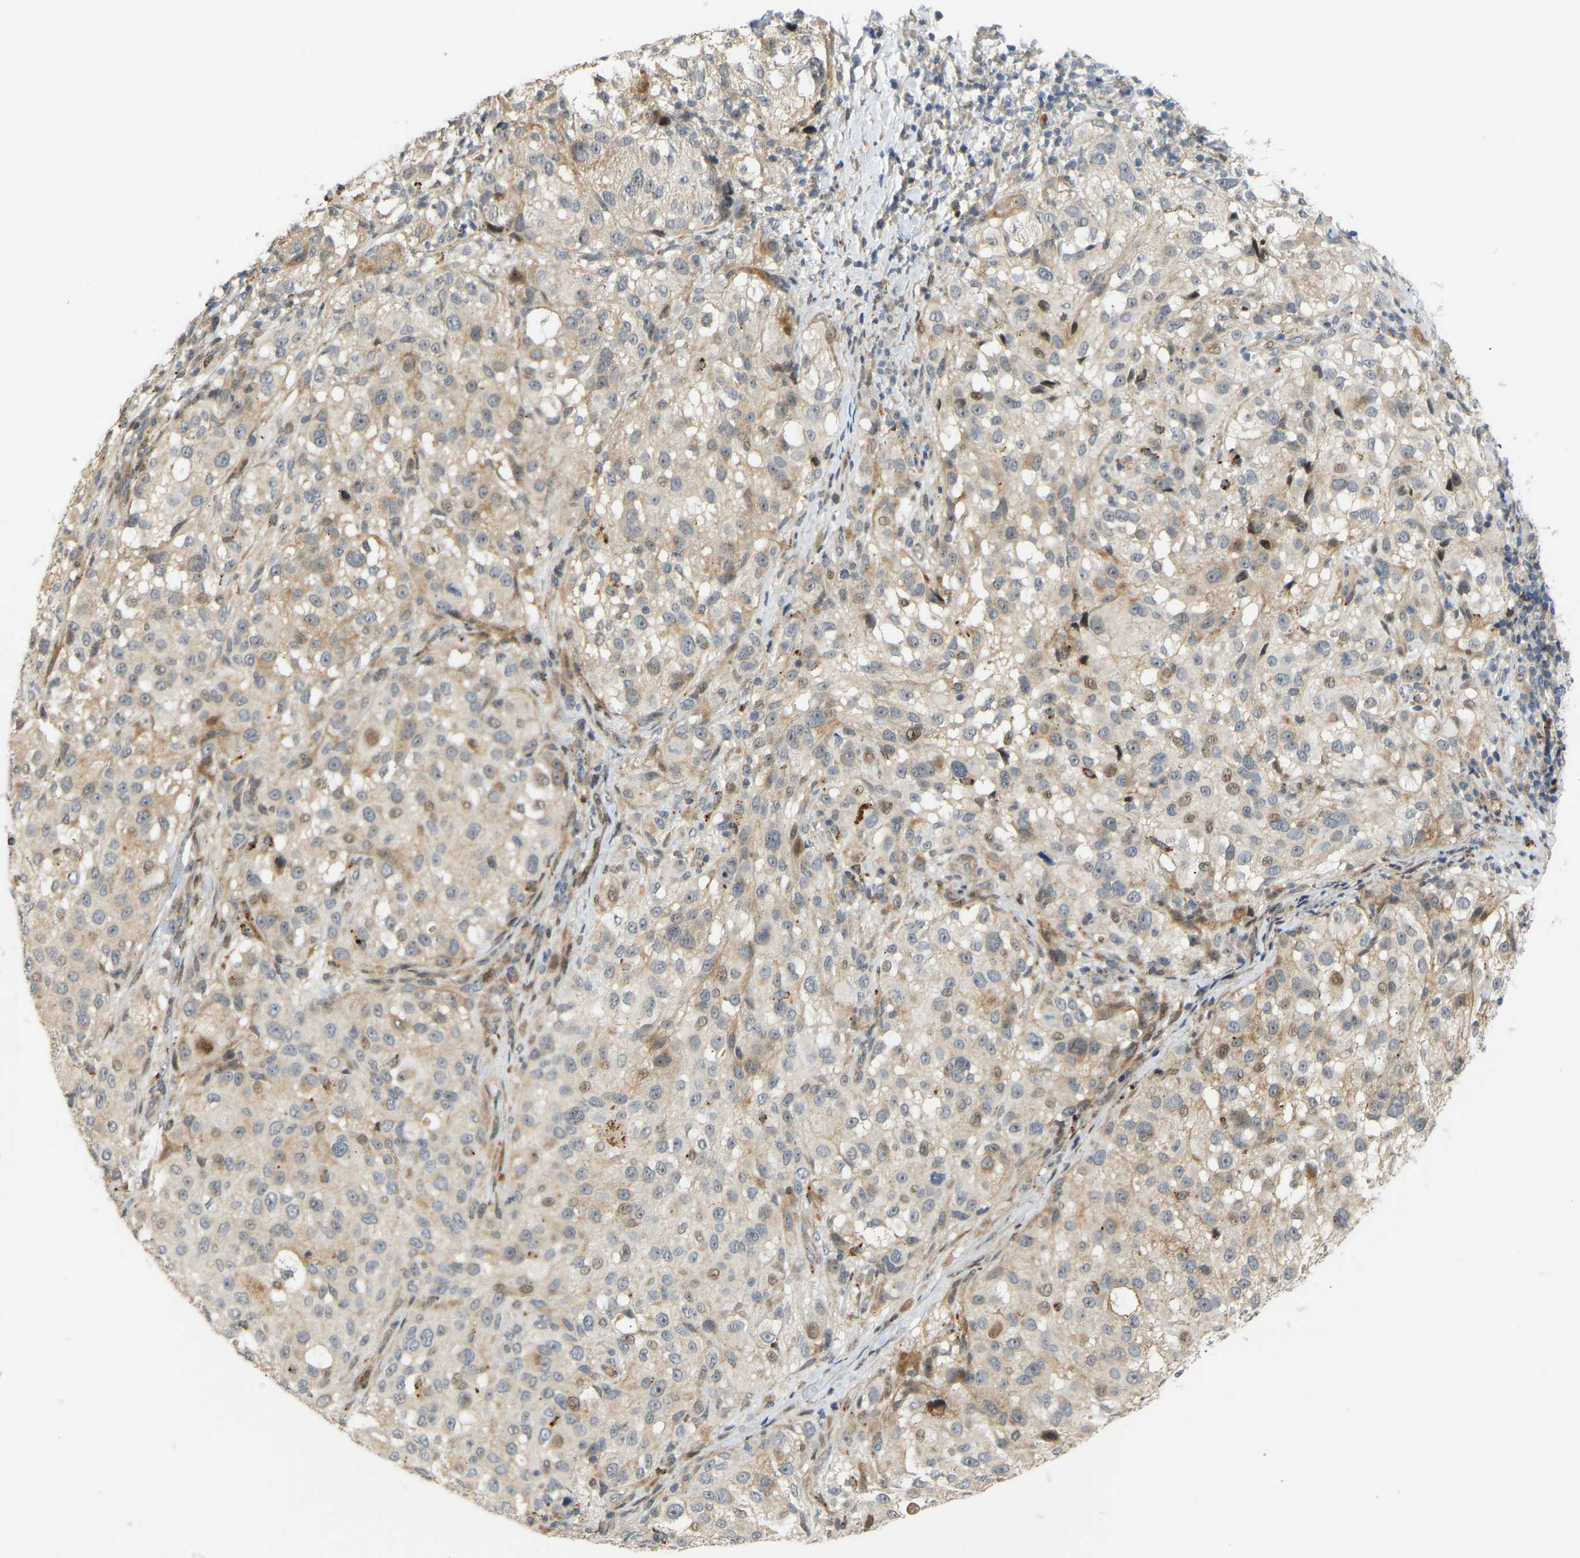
{"staining": {"intensity": "weak", "quantity": "25%-75%", "location": "cytoplasmic/membranous"}, "tissue": "melanoma", "cell_type": "Tumor cells", "image_type": "cancer", "snomed": [{"axis": "morphology", "description": "Necrosis, NOS"}, {"axis": "morphology", "description": "Malignant melanoma, NOS"}, {"axis": "topography", "description": "Skin"}], "caption": "Protein expression analysis of malignant melanoma shows weak cytoplasmic/membranous positivity in about 25%-75% of tumor cells.", "gene": "POGLUT2", "patient": {"sex": "female", "age": 87}}